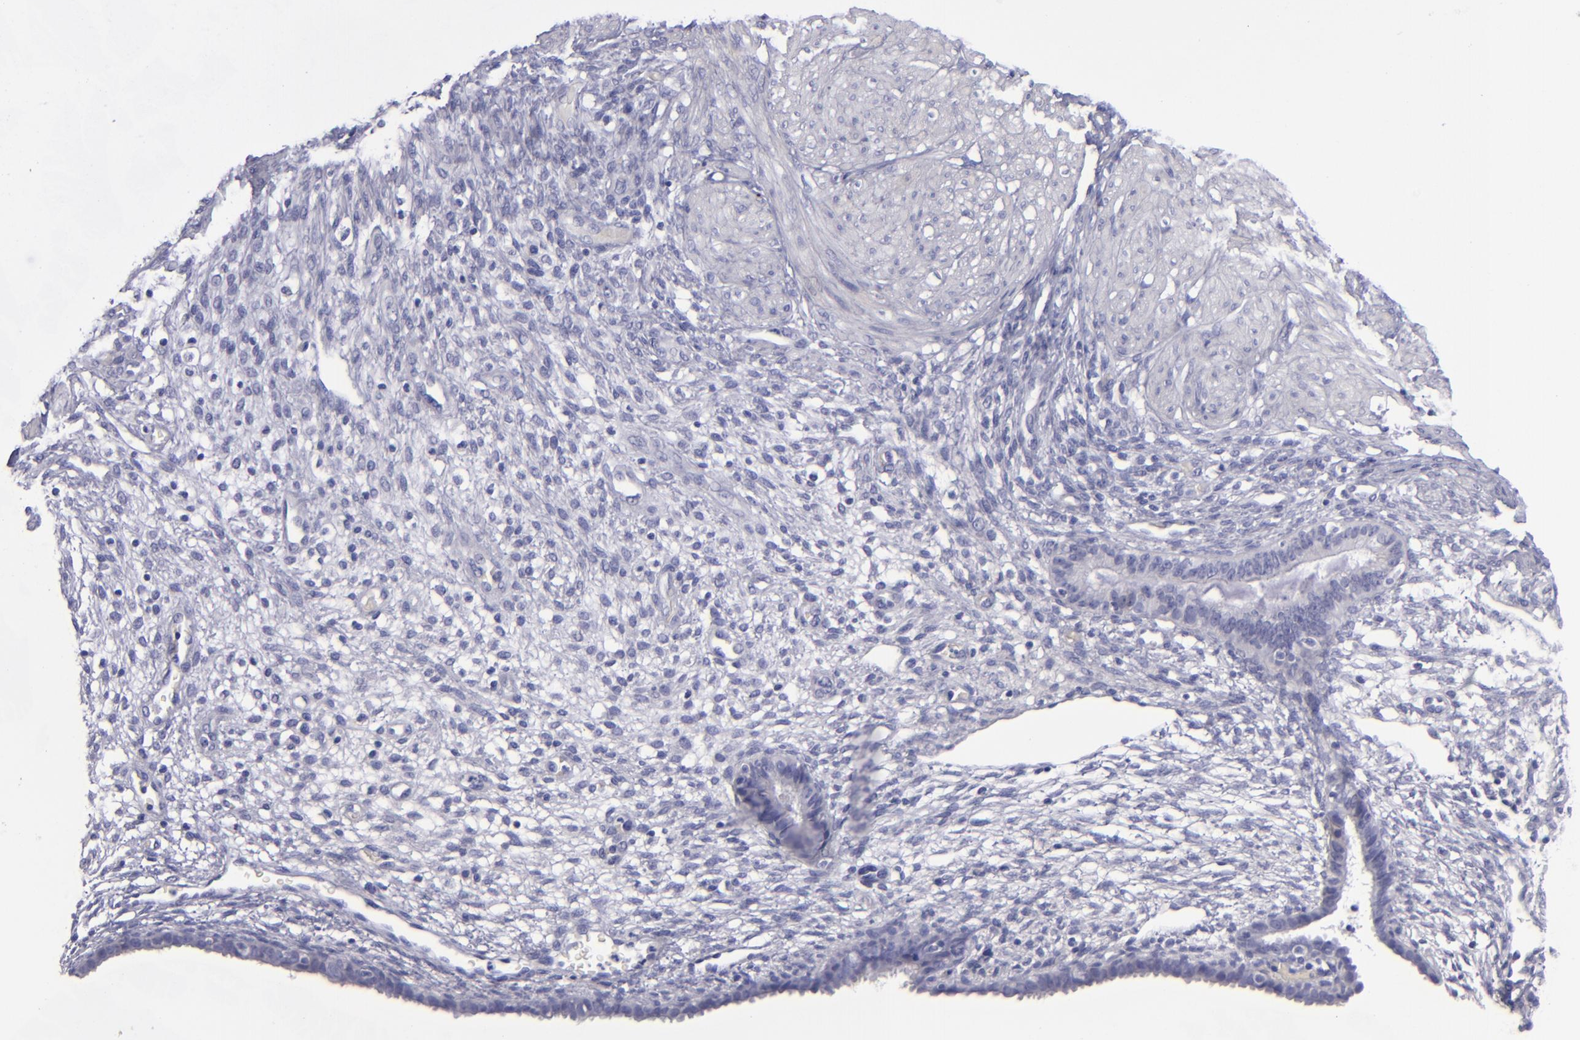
{"staining": {"intensity": "negative", "quantity": "none", "location": "none"}, "tissue": "endometrium", "cell_type": "Cells in endometrial stroma", "image_type": "normal", "snomed": [{"axis": "morphology", "description": "Normal tissue, NOS"}, {"axis": "topography", "description": "Endometrium"}], "caption": "Protein analysis of unremarkable endometrium exhibits no significant expression in cells in endometrial stroma.", "gene": "CD22", "patient": {"sex": "female", "age": 72}}